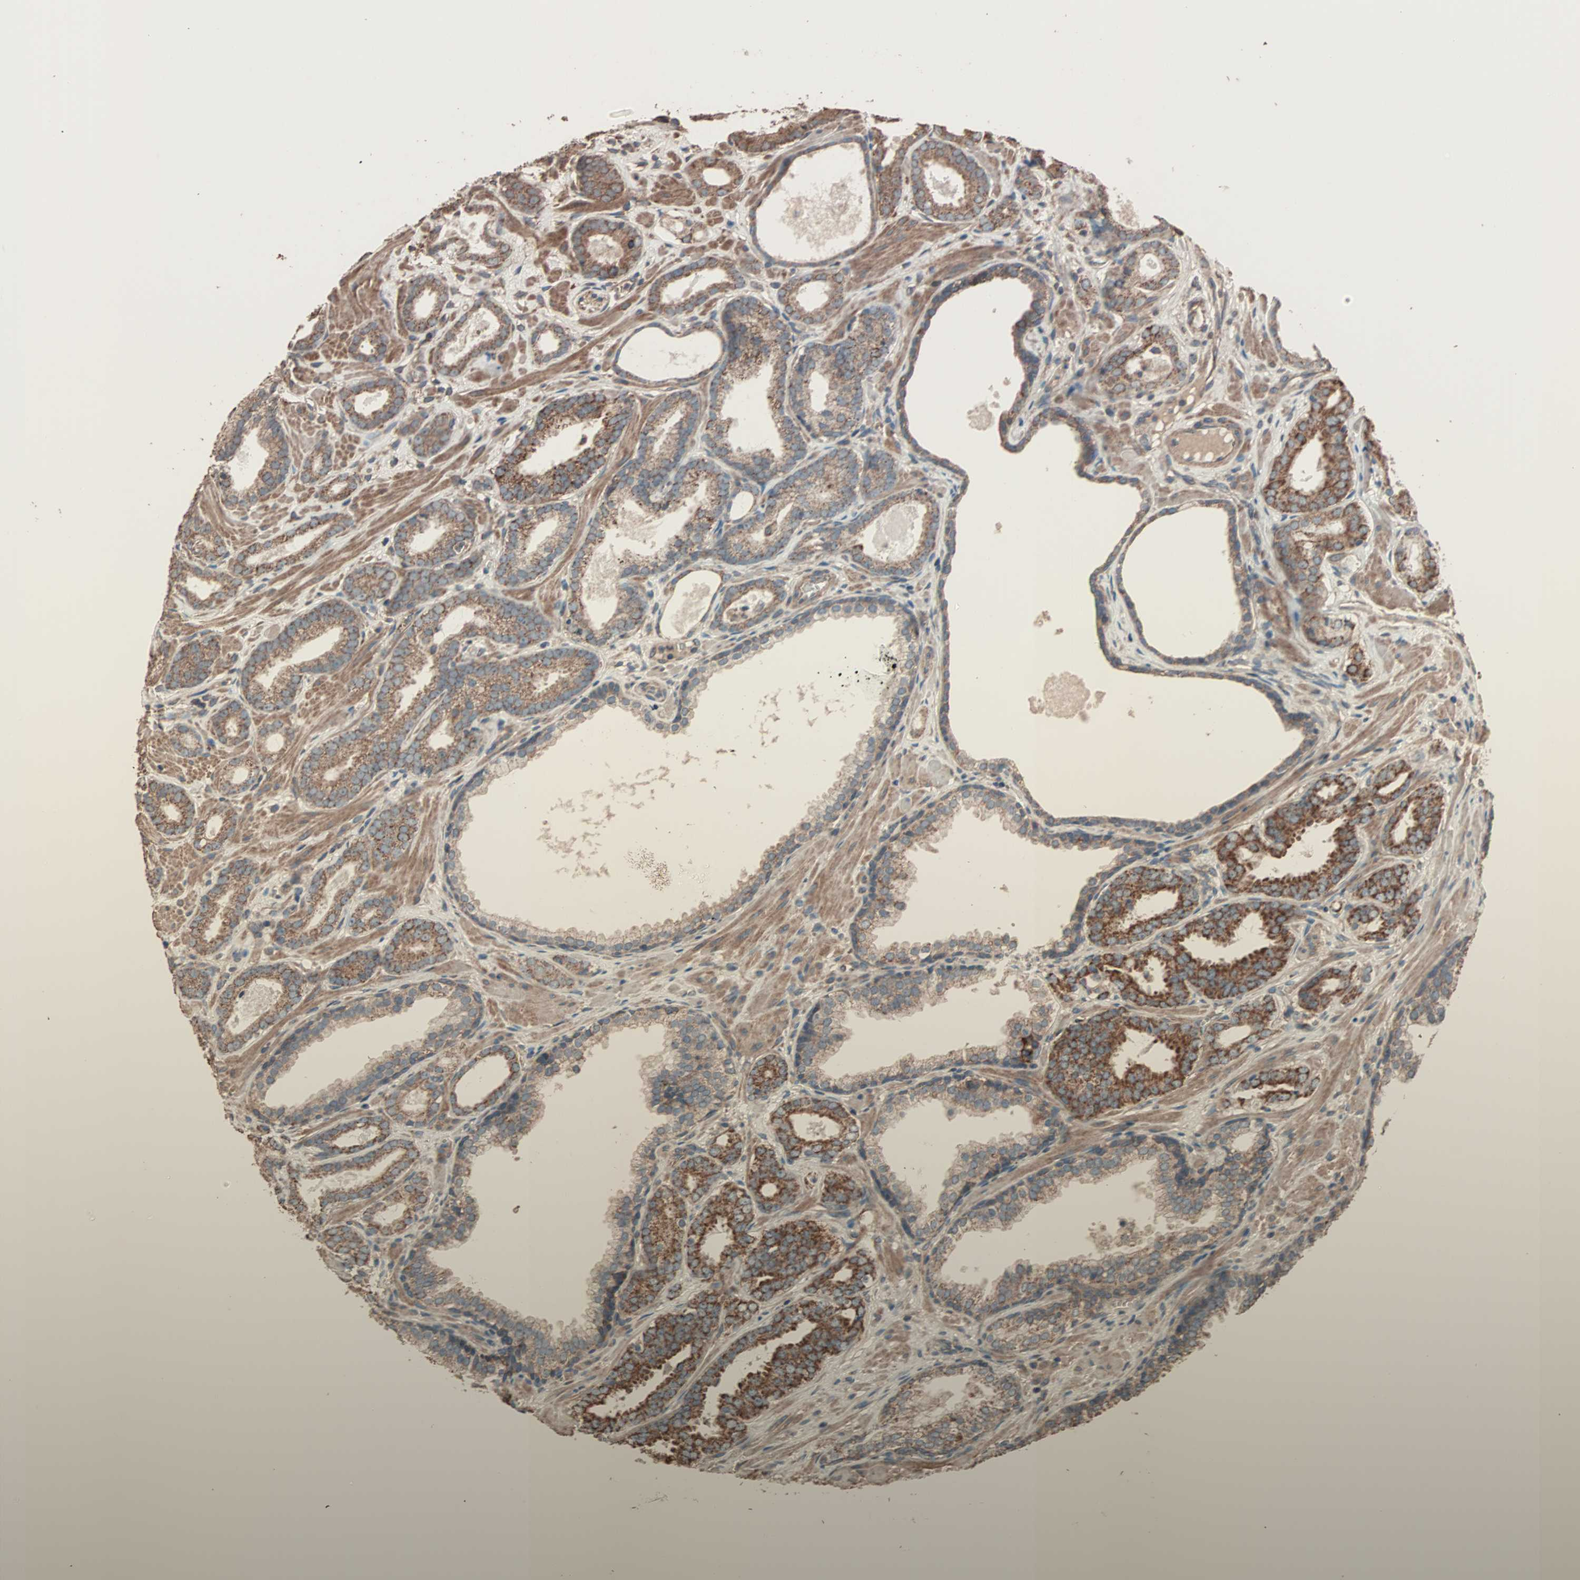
{"staining": {"intensity": "moderate", "quantity": ">75%", "location": "cytoplasmic/membranous"}, "tissue": "prostate cancer", "cell_type": "Tumor cells", "image_type": "cancer", "snomed": [{"axis": "morphology", "description": "Adenocarcinoma, Low grade"}, {"axis": "topography", "description": "Prostate"}], "caption": "Low-grade adenocarcinoma (prostate) stained for a protein exhibits moderate cytoplasmic/membranous positivity in tumor cells. (IHC, brightfield microscopy, high magnification).", "gene": "MRPL2", "patient": {"sex": "male", "age": 57}}